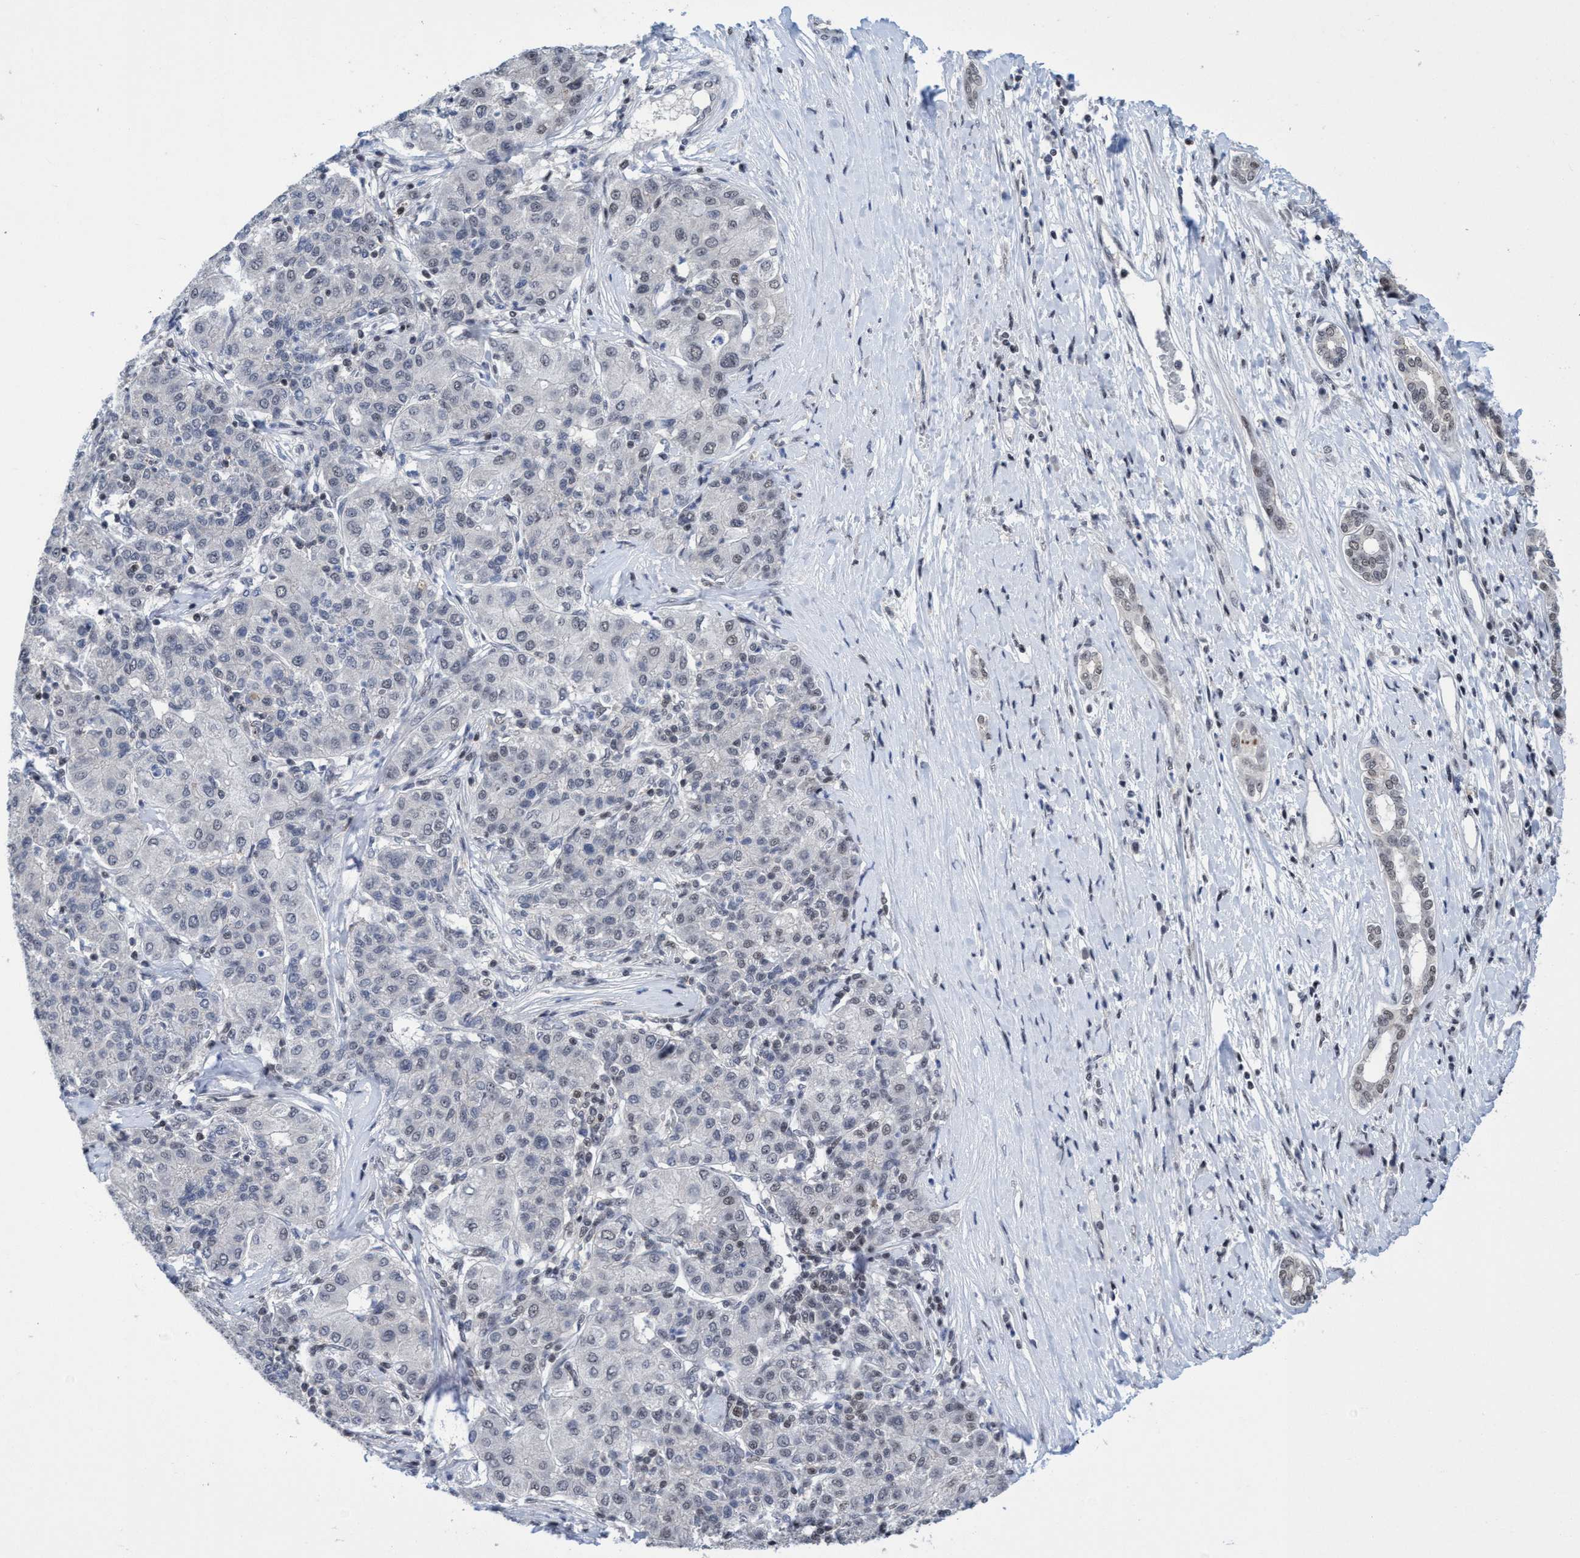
{"staining": {"intensity": "weak", "quantity": "<25%", "location": "nuclear"}, "tissue": "liver cancer", "cell_type": "Tumor cells", "image_type": "cancer", "snomed": [{"axis": "morphology", "description": "Carcinoma, Hepatocellular, NOS"}, {"axis": "topography", "description": "Liver"}], "caption": "A high-resolution photomicrograph shows IHC staining of liver hepatocellular carcinoma, which demonstrates no significant staining in tumor cells.", "gene": "C9orf78", "patient": {"sex": "male", "age": 65}}